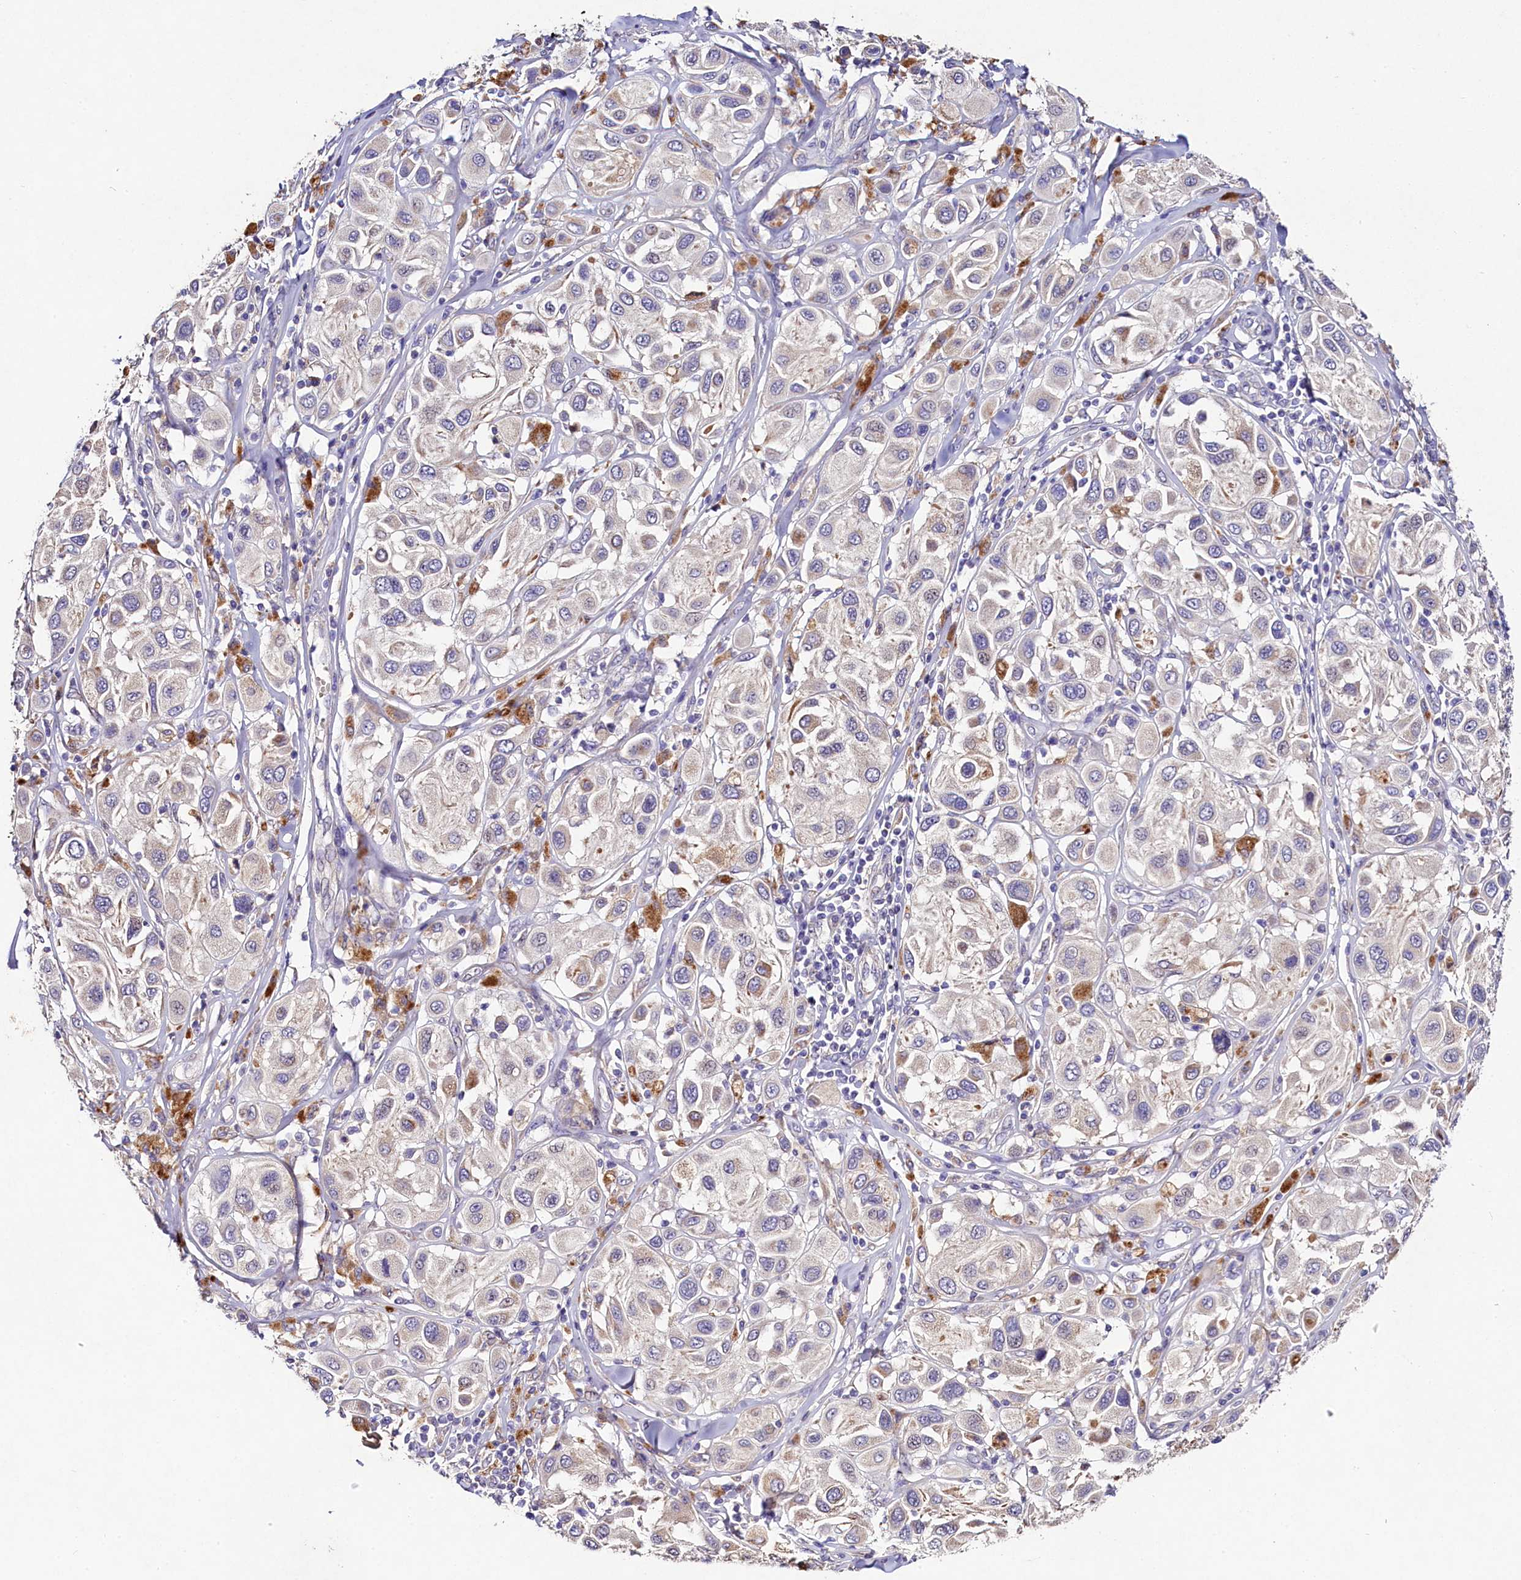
{"staining": {"intensity": "negative", "quantity": "none", "location": "none"}, "tissue": "melanoma", "cell_type": "Tumor cells", "image_type": "cancer", "snomed": [{"axis": "morphology", "description": "Malignant melanoma, Metastatic site"}, {"axis": "topography", "description": "Skin"}], "caption": "A high-resolution micrograph shows immunohistochemistry staining of malignant melanoma (metastatic site), which demonstrates no significant expression in tumor cells.", "gene": "FXYD6", "patient": {"sex": "male", "age": 41}}